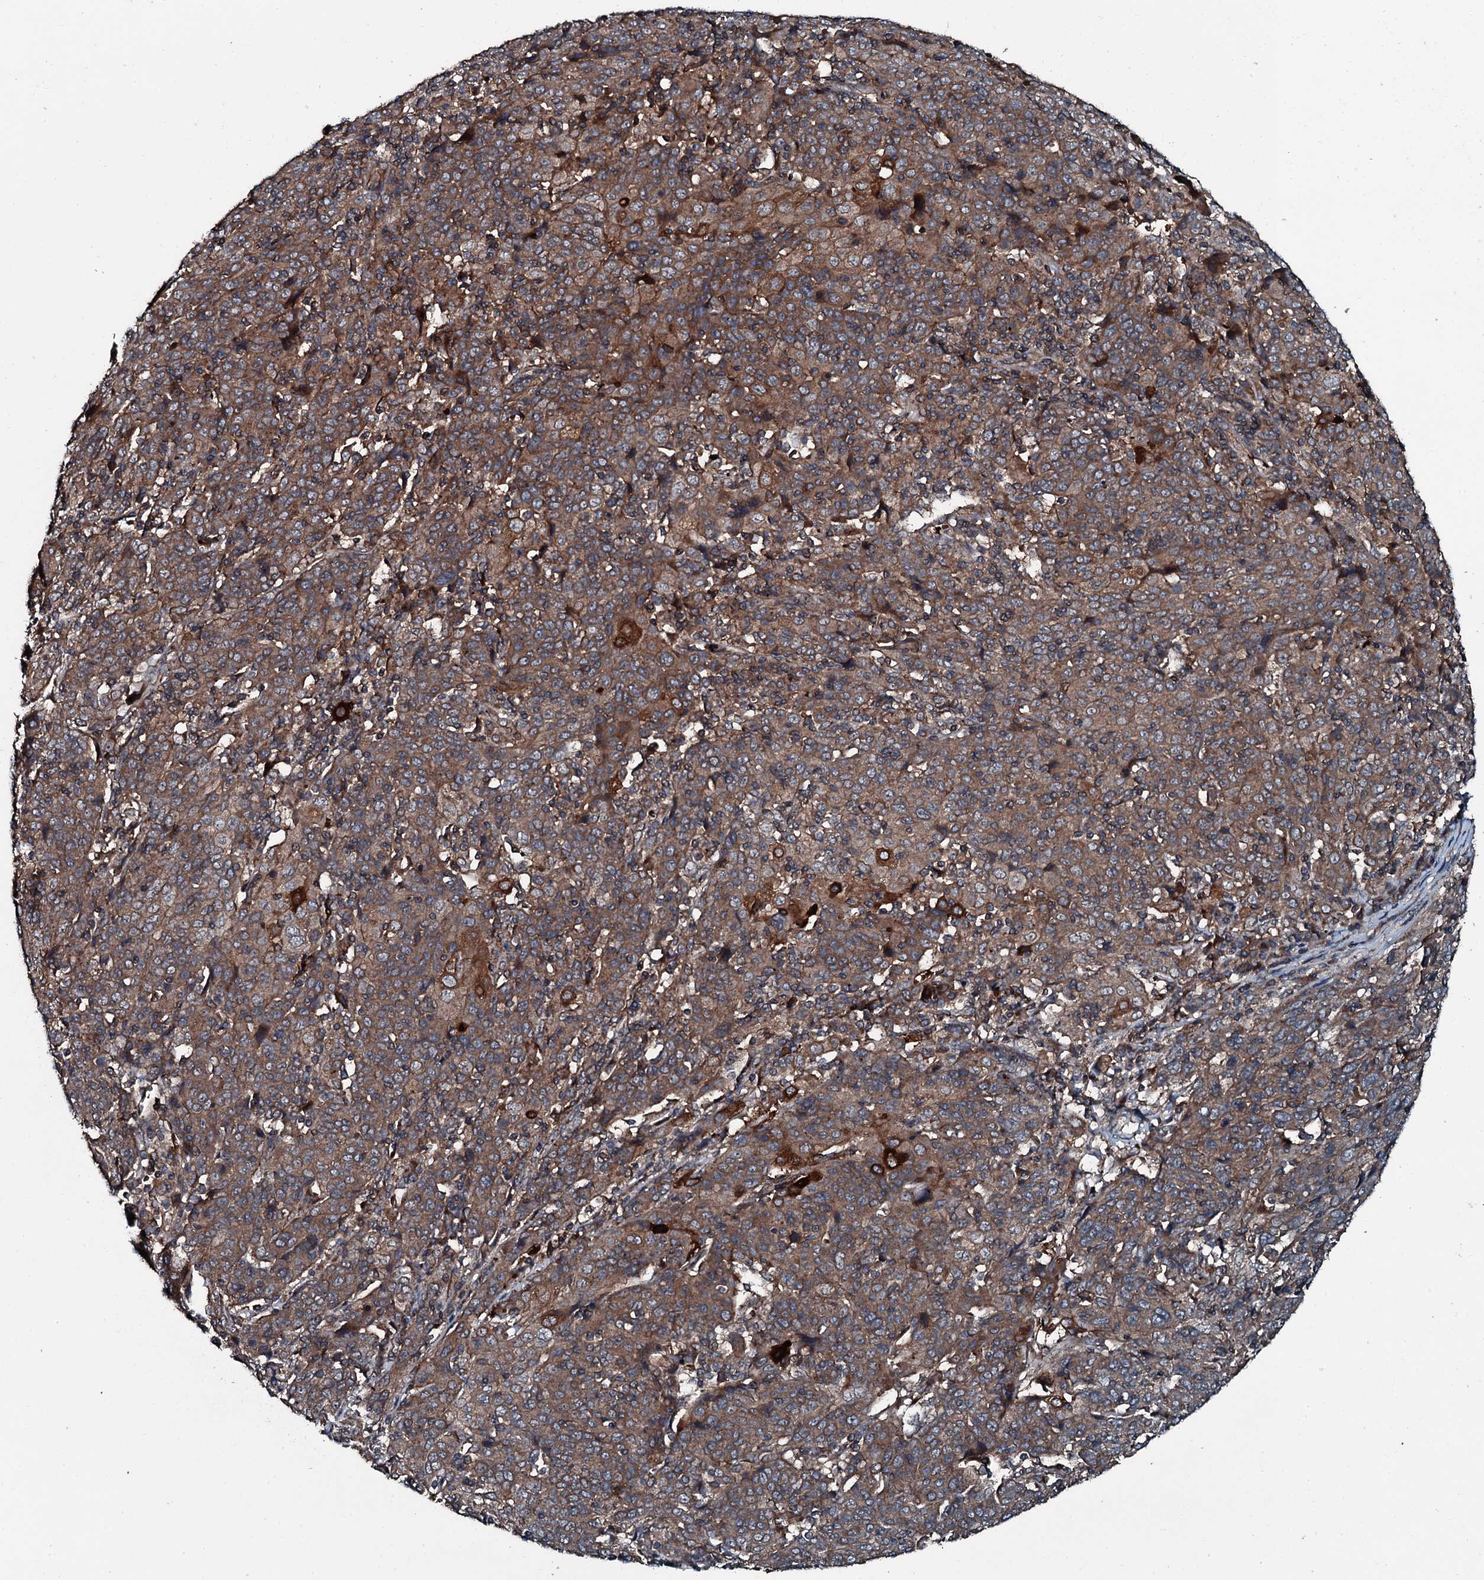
{"staining": {"intensity": "moderate", "quantity": ">75%", "location": "cytoplasmic/membranous"}, "tissue": "cervical cancer", "cell_type": "Tumor cells", "image_type": "cancer", "snomed": [{"axis": "morphology", "description": "Squamous cell carcinoma, NOS"}, {"axis": "topography", "description": "Cervix"}], "caption": "Cervical squamous cell carcinoma stained with a brown dye shows moderate cytoplasmic/membranous positive staining in approximately >75% of tumor cells.", "gene": "TRIM7", "patient": {"sex": "female", "age": 67}}